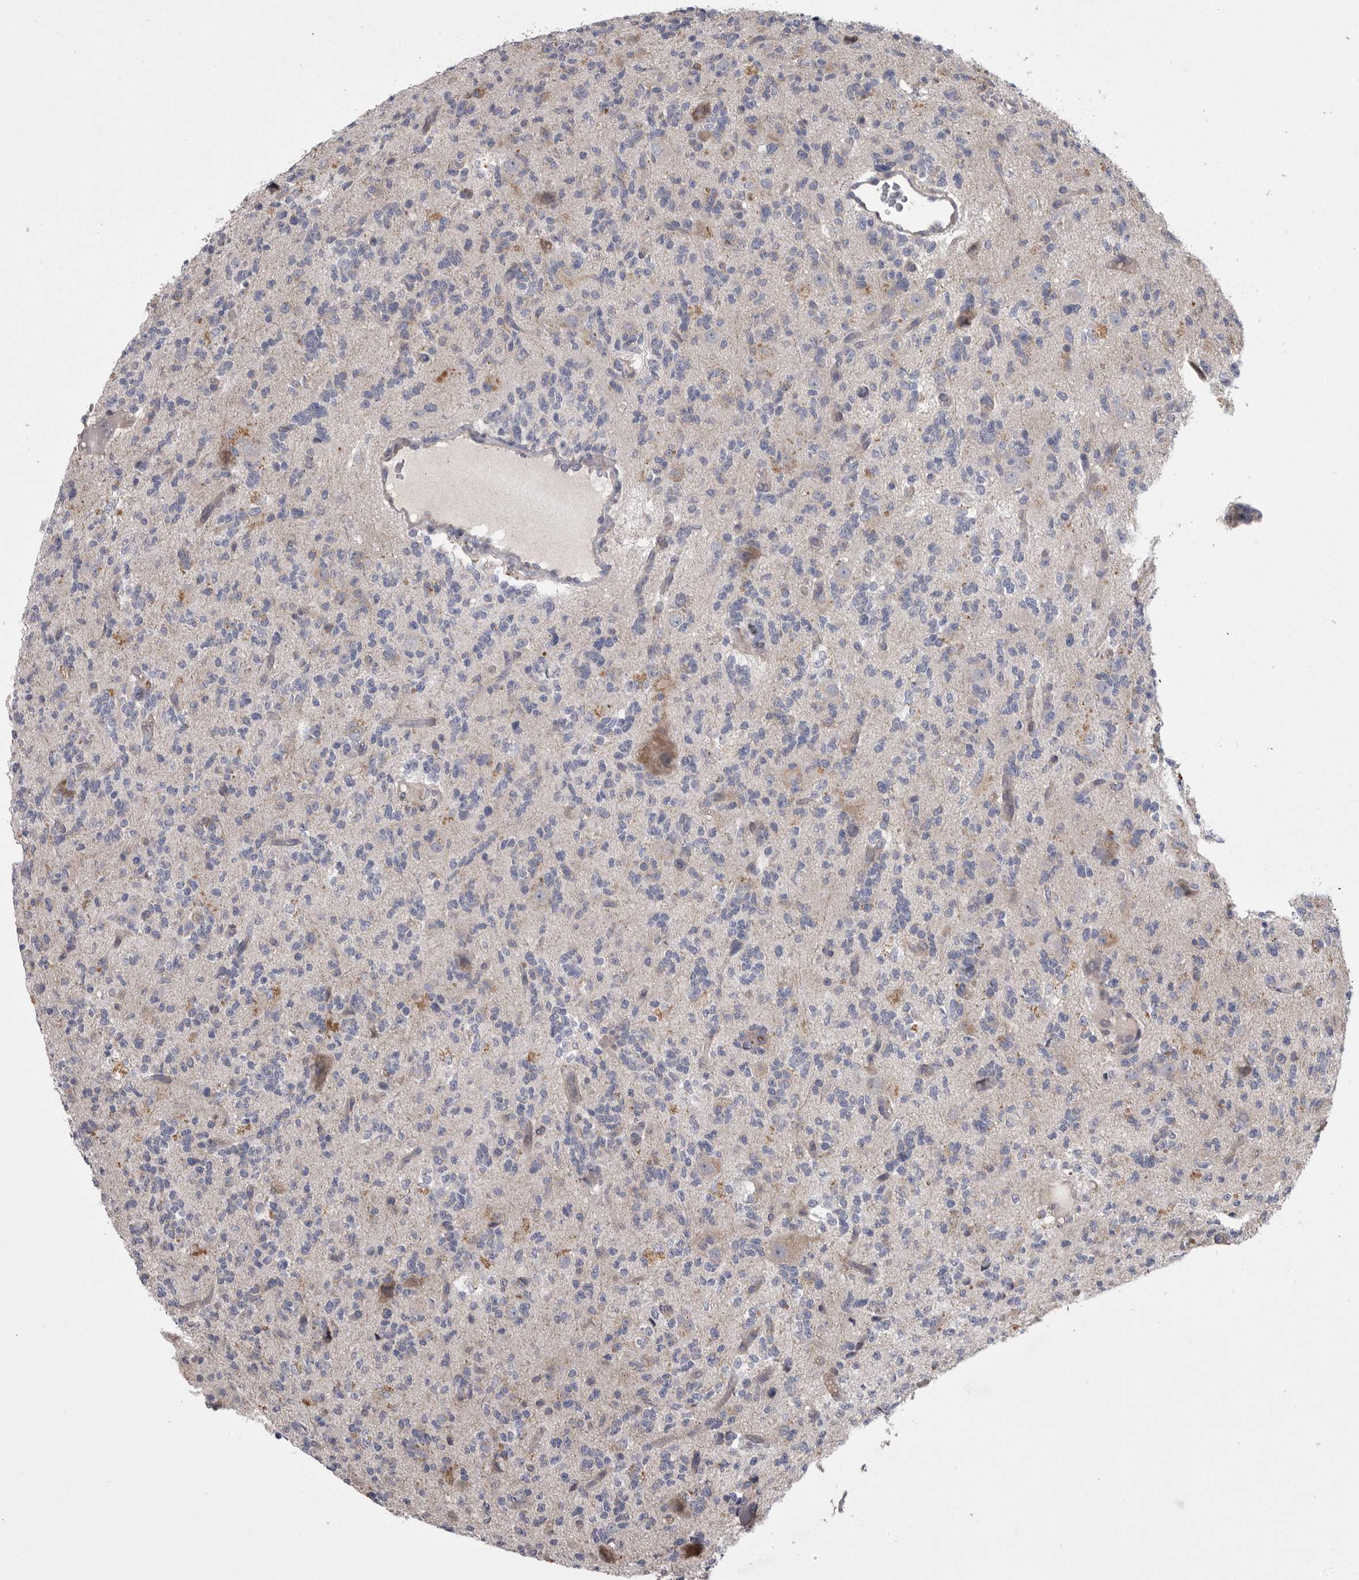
{"staining": {"intensity": "negative", "quantity": "none", "location": "none"}, "tissue": "glioma", "cell_type": "Tumor cells", "image_type": "cancer", "snomed": [{"axis": "morphology", "description": "Glioma, malignant, High grade"}, {"axis": "topography", "description": "Brain"}], "caption": "The image exhibits no staining of tumor cells in malignant glioma (high-grade).", "gene": "CRP", "patient": {"sex": "female", "age": 62}}